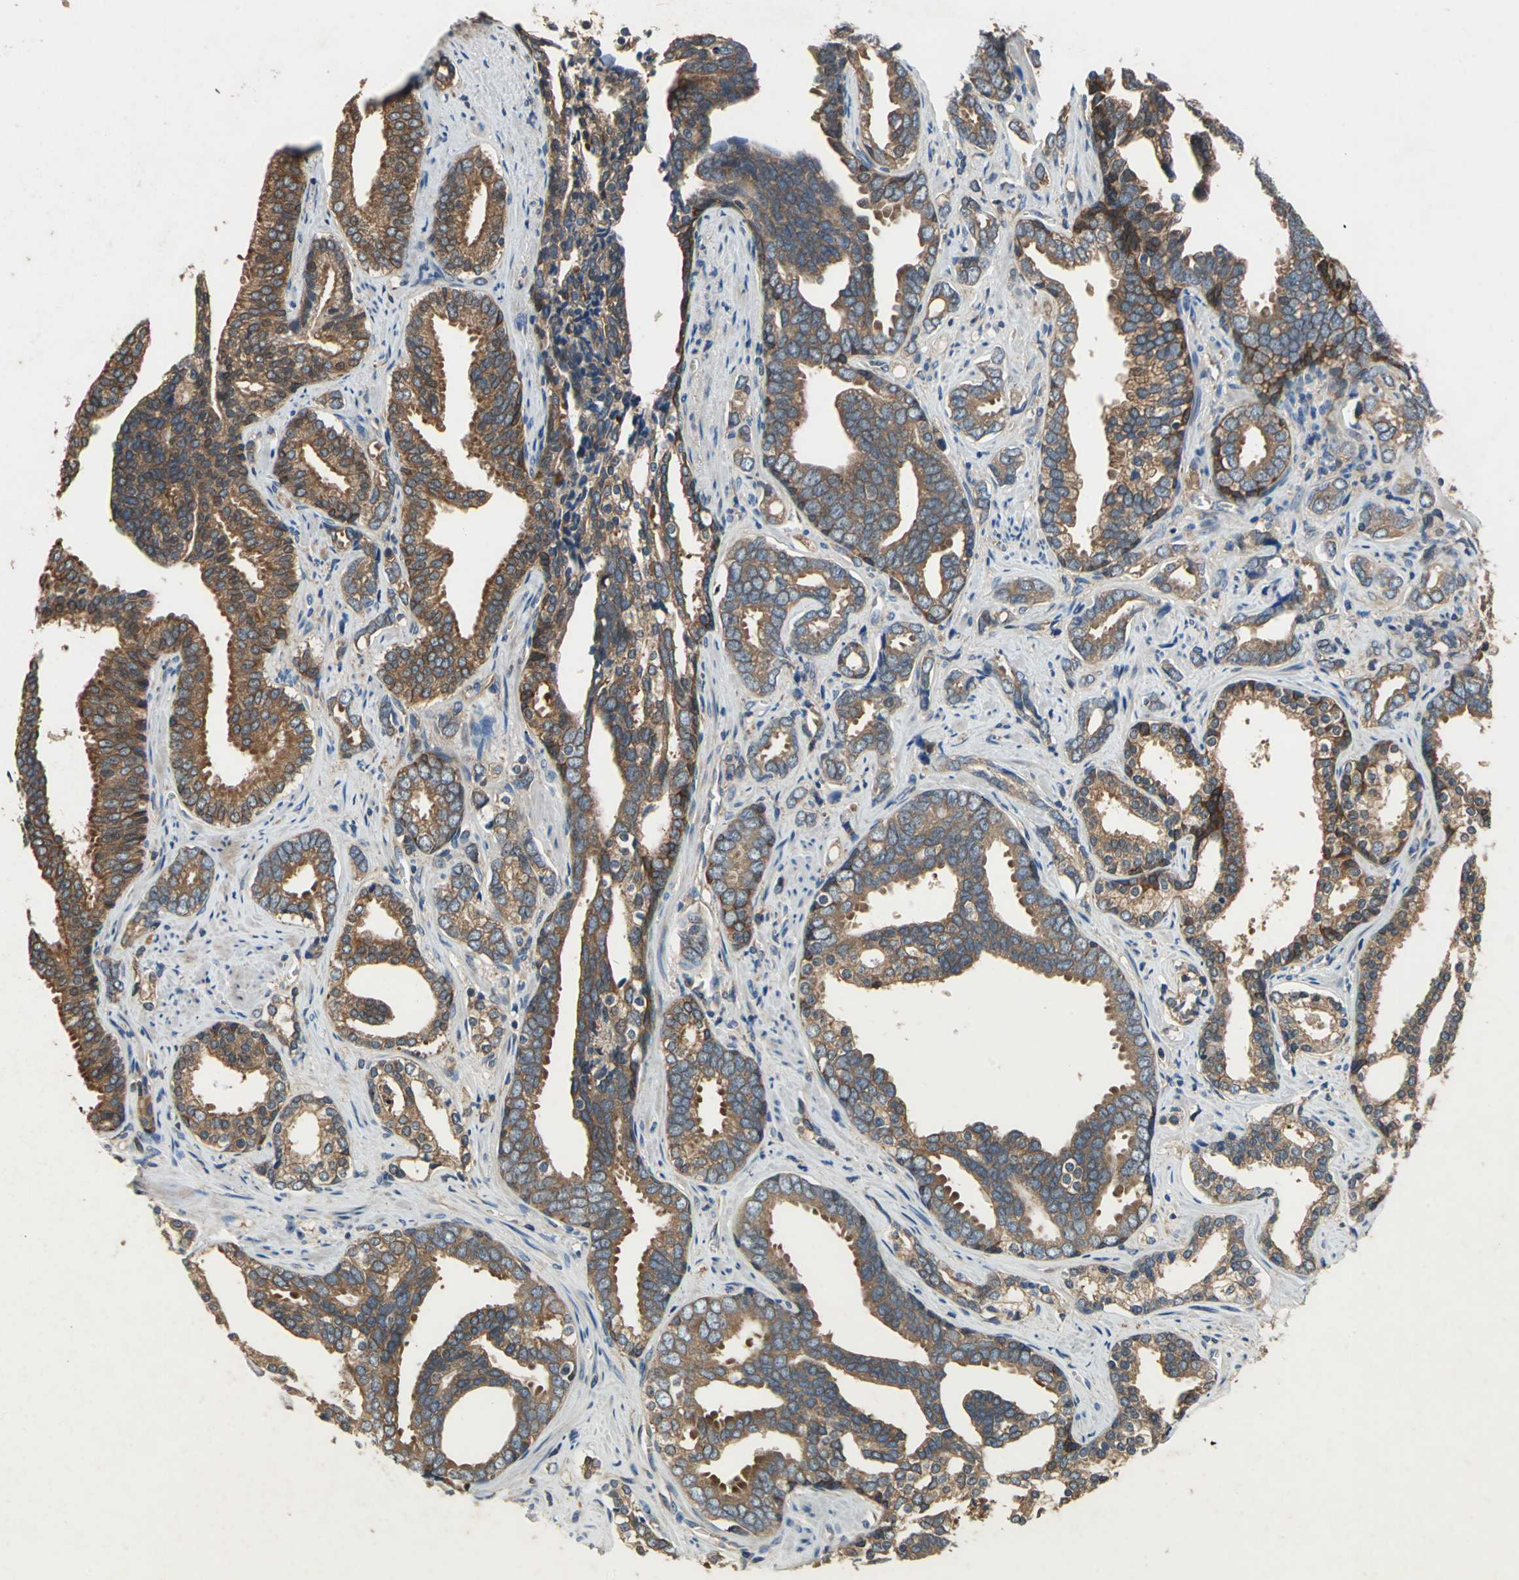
{"staining": {"intensity": "moderate", "quantity": ">75%", "location": "cytoplasmic/membranous"}, "tissue": "prostate cancer", "cell_type": "Tumor cells", "image_type": "cancer", "snomed": [{"axis": "morphology", "description": "Adenocarcinoma, High grade"}, {"axis": "topography", "description": "Prostate"}], "caption": "Immunohistochemical staining of human prostate adenocarcinoma (high-grade) shows medium levels of moderate cytoplasmic/membranous positivity in about >75% of tumor cells.", "gene": "CAPN1", "patient": {"sex": "male", "age": 67}}